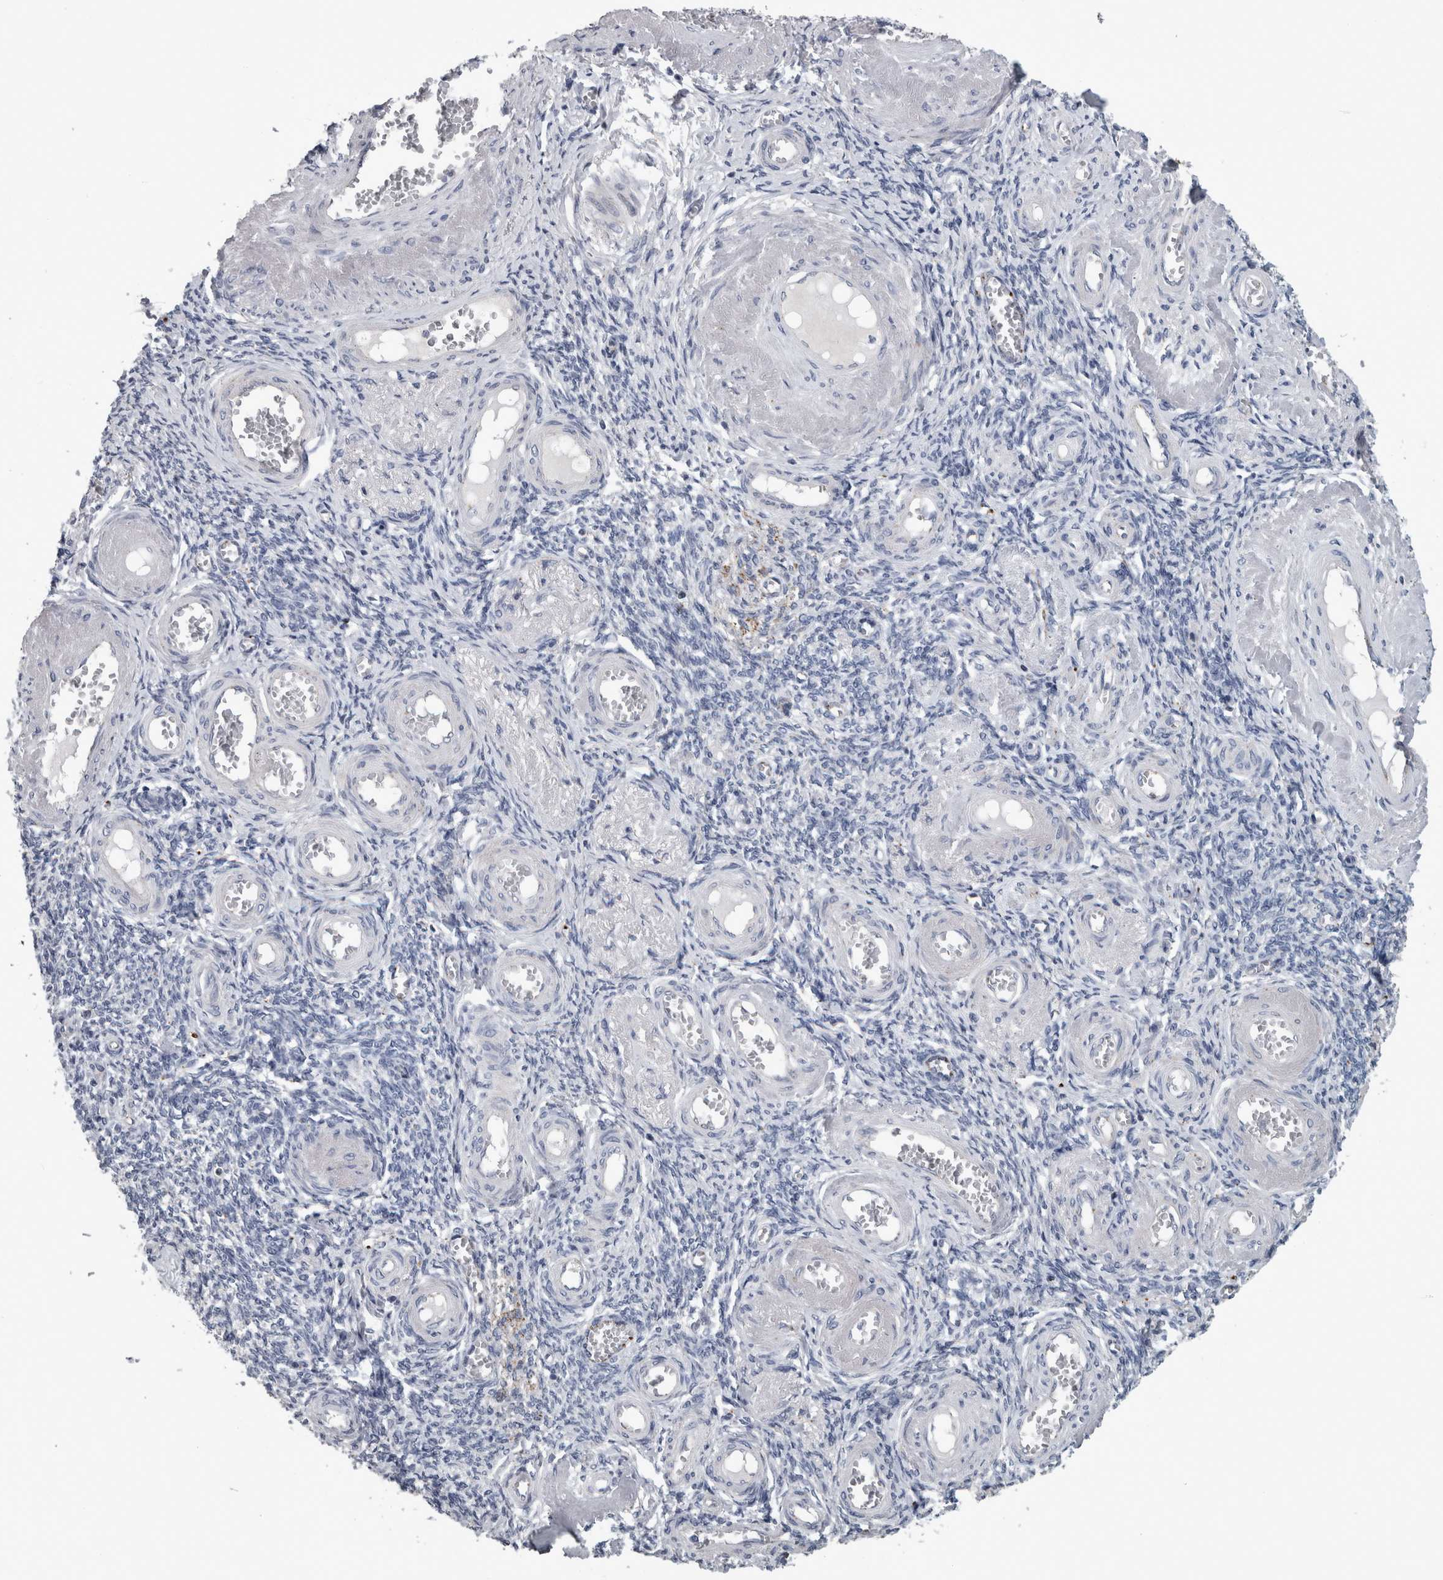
{"staining": {"intensity": "strong", "quantity": ">75%", "location": "cytoplasmic/membranous"}, "tissue": "adipose tissue", "cell_type": "Adipocytes", "image_type": "normal", "snomed": [{"axis": "morphology", "description": "Normal tissue, NOS"}, {"axis": "topography", "description": "Vascular tissue"}, {"axis": "topography", "description": "Fallopian tube"}, {"axis": "topography", "description": "Ovary"}], "caption": "Immunohistochemical staining of unremarkable adipose tissue shows high levels of strong cytoplasmic/membranous expression in about >75% of adipocytes. (Stains: DAB in brown, nuclei in blue, Microscopy: brightfield microscopy at high magnification).", "gene": "DPP7", "patient": {"sex": "female", "age": 67}}